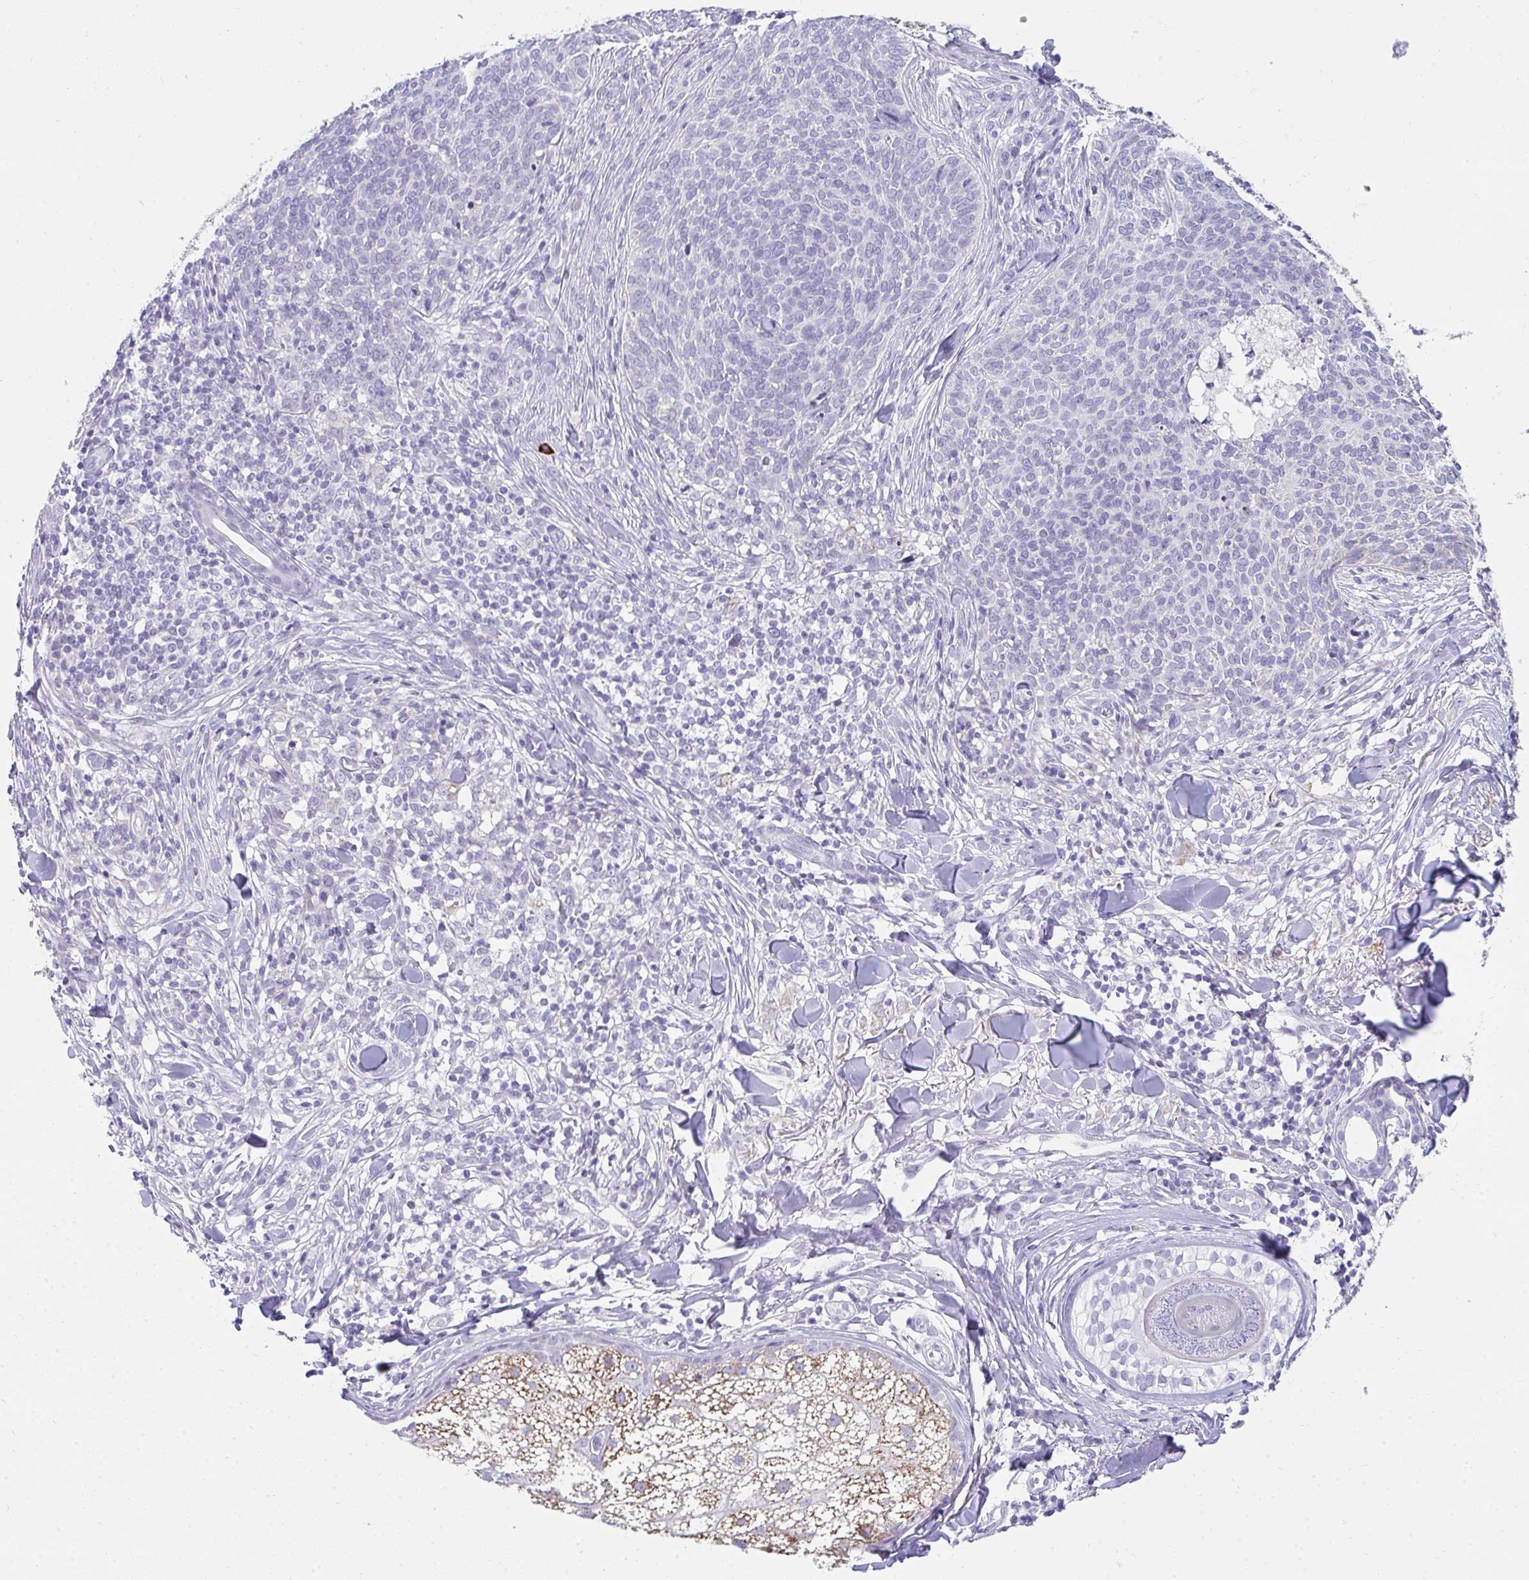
{"staining": {"intensity": "negative", "quantity": "none", "location": "none"}, "tissue": "skin cancer", "cell_type": "Tumor cells", "image_type": "cancer", "snomed": [{"axis": "morphology", "description": "Basal cell carcinoma"}, {"axis": "topography", "description": "Skin"}, {"axis": "topography", "description": "Skin of face"}], "caption": "The immunohistochemistry (IHC) image has no significant positivity in tumor cells of skin cancer (basal cell carcinoma) tissue. (Brightfield microscopy of DAB immunohistochemistry at high magnification).", "gene": "RLF", "patient": {"sex": "male", "age": 56}}